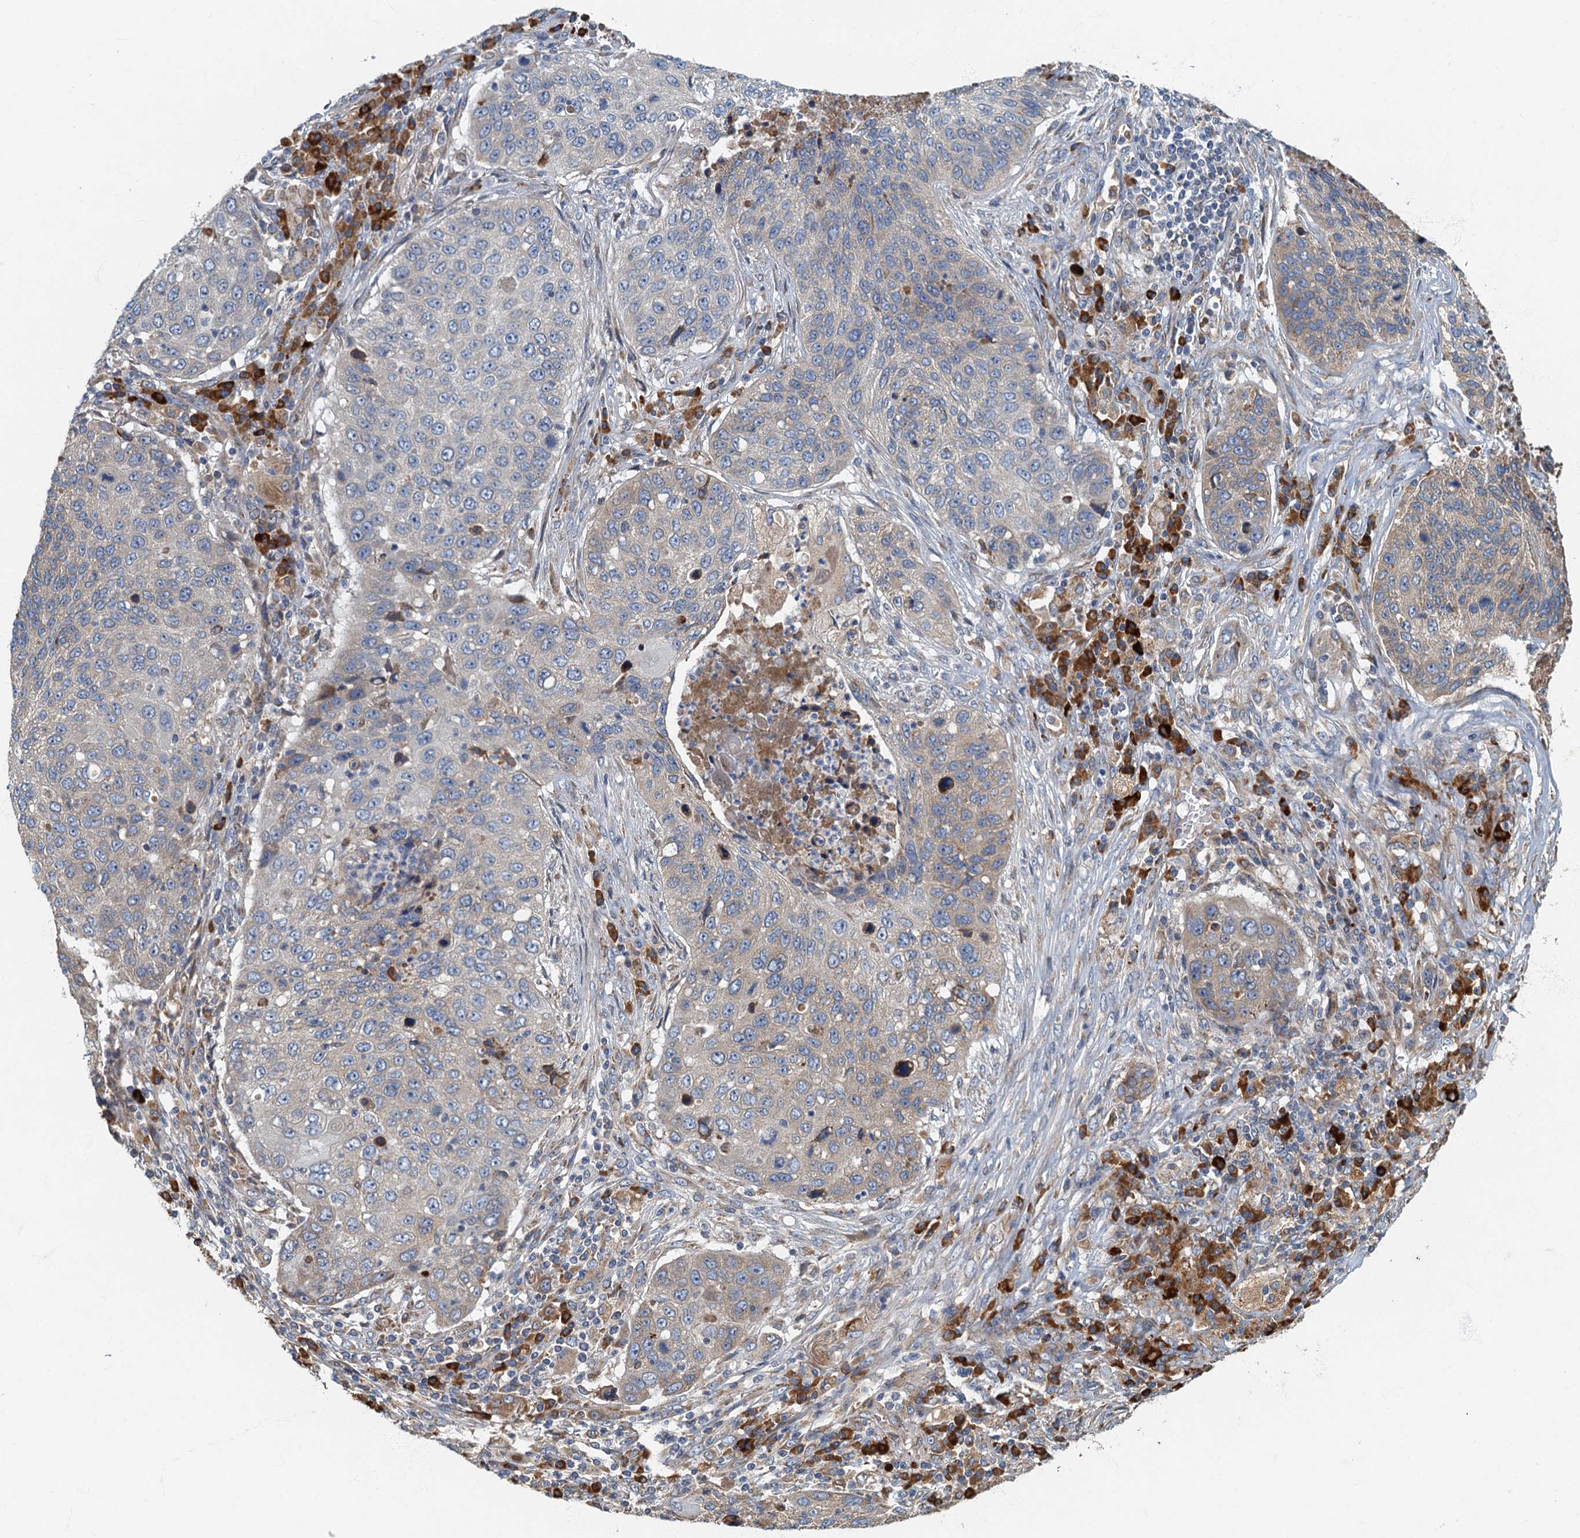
{"staining": {"intensity": "weak", "quantity": "<25%", "location": "cytoplasmic/membranous"}, "tissue": "lung cancer", "cell_type": "Tumor cells", "image_type": "cancer", "snomed": [{"axis": "morphology", "description": "Squamous cell carcinoma, NOS"}, {"axis": "topography", "description": "Lung"}], "caption": "Squamous cell carcinoma (lung) stained for a protein using immunohistochemistry displays no staining tumor cells.", "gene": "SPDYC", "patient": {"sex": "female", "age": 63}}